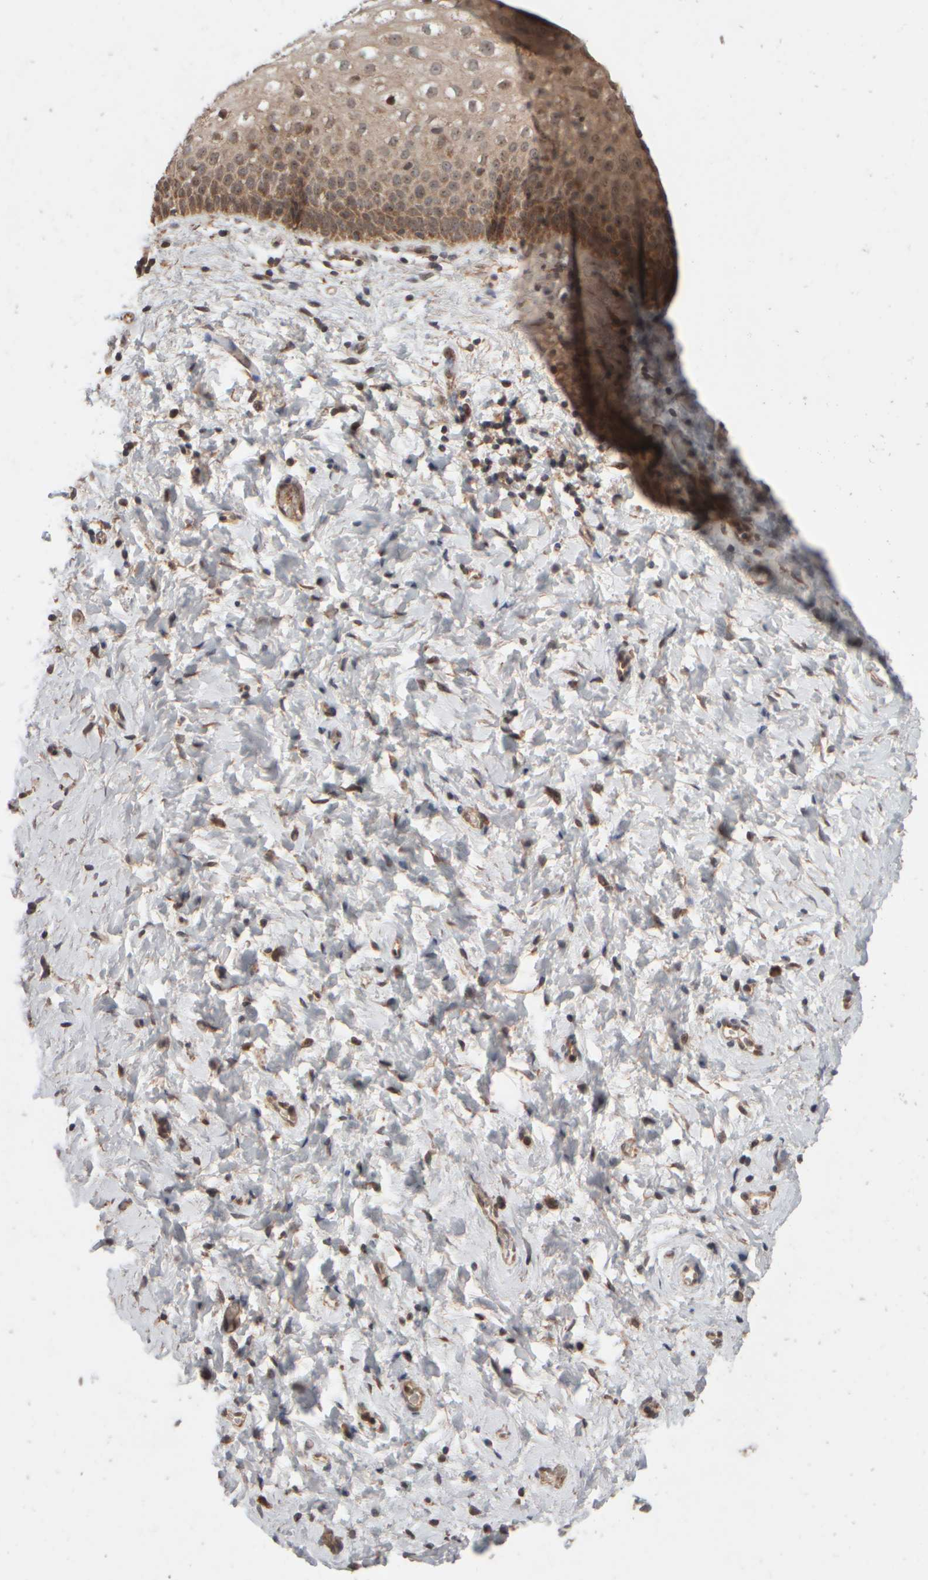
{"staining": {"intensity": "weak", "quantity": ">75%", "location": "cytoplasmic/membranous"}, "tissue": "cervix", "cell_type": "Squamous epithelial cells", "image_type": "normal", "snomed": [{"axis": "morphology", "description": "Normal tissue, NOS"}, {"axis": "topography", "description": "Cervix"}], "caption": "Squamous epithelial cells reveal low levels of weak cytoplasmic/membranous positivity in about >75% of cells in normal cervix. (brown staining indicates protein expression, while blue staining denotes nuclei).", "gene": "ABHD11", "patient": {"sex": "female", "age": 72}}